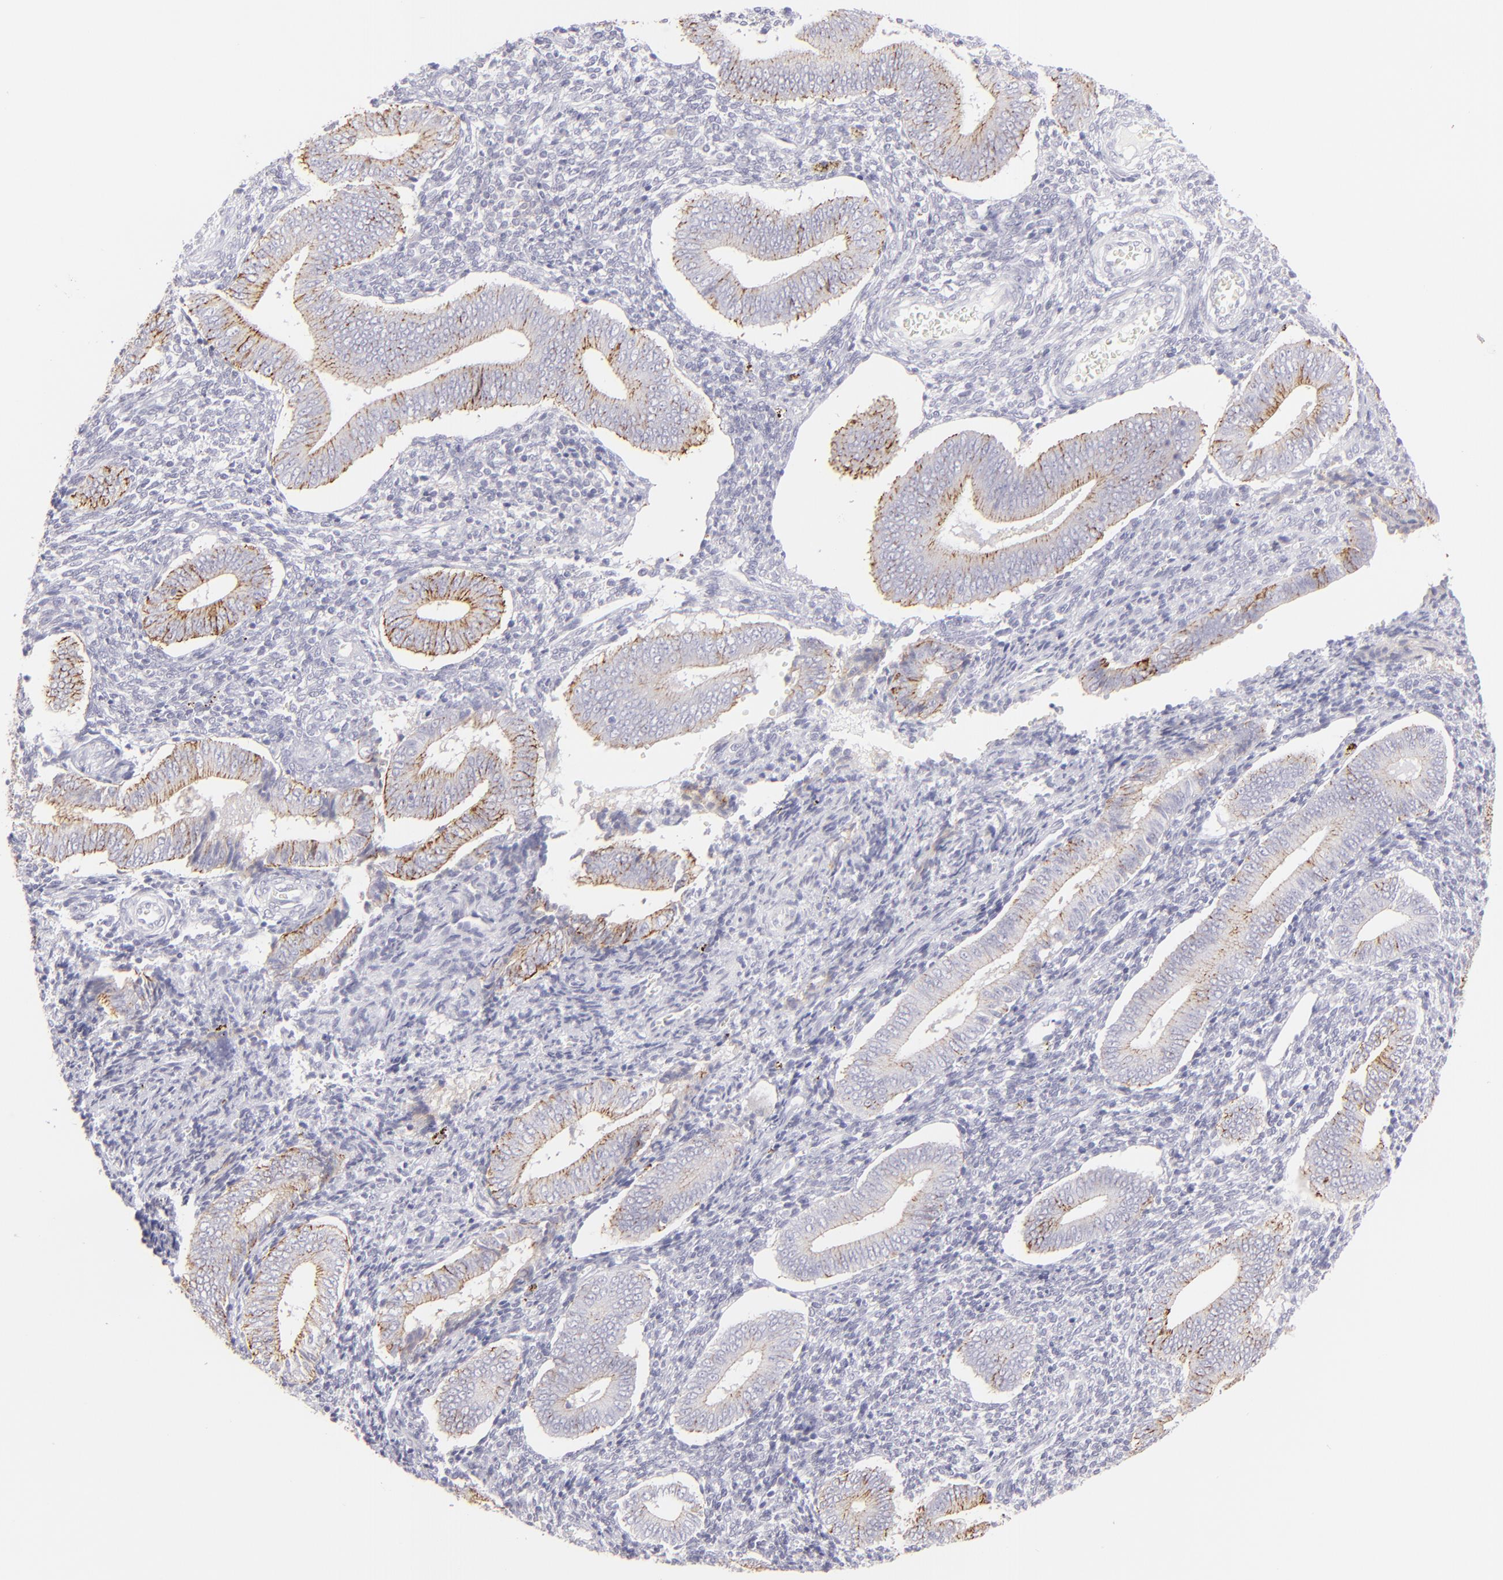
{"staining": {"intensity": "negative", "quantity": "none", "location": "none"}, "tissue": "endometrium", "cell_type": "Cells in endometrial stroma", "image_type": "normal", "snomed": [{"axis": "morphology", "description": "Normal tissue, NOS"}, {"axis": "topography", "description": "Uterus"}, {"axis": "topography", "description": "Endometrium"}], "caption": "This image is of benign endometrium stained with IHC to label a protein in brown with the nuclei are counter-stained blue. There is no positivity in cells in endometrial stroma. (DAB immunohistochemistry, high magnification).", "gene": "CLDN4", "patient": {"sex": "female", "age": 33}}